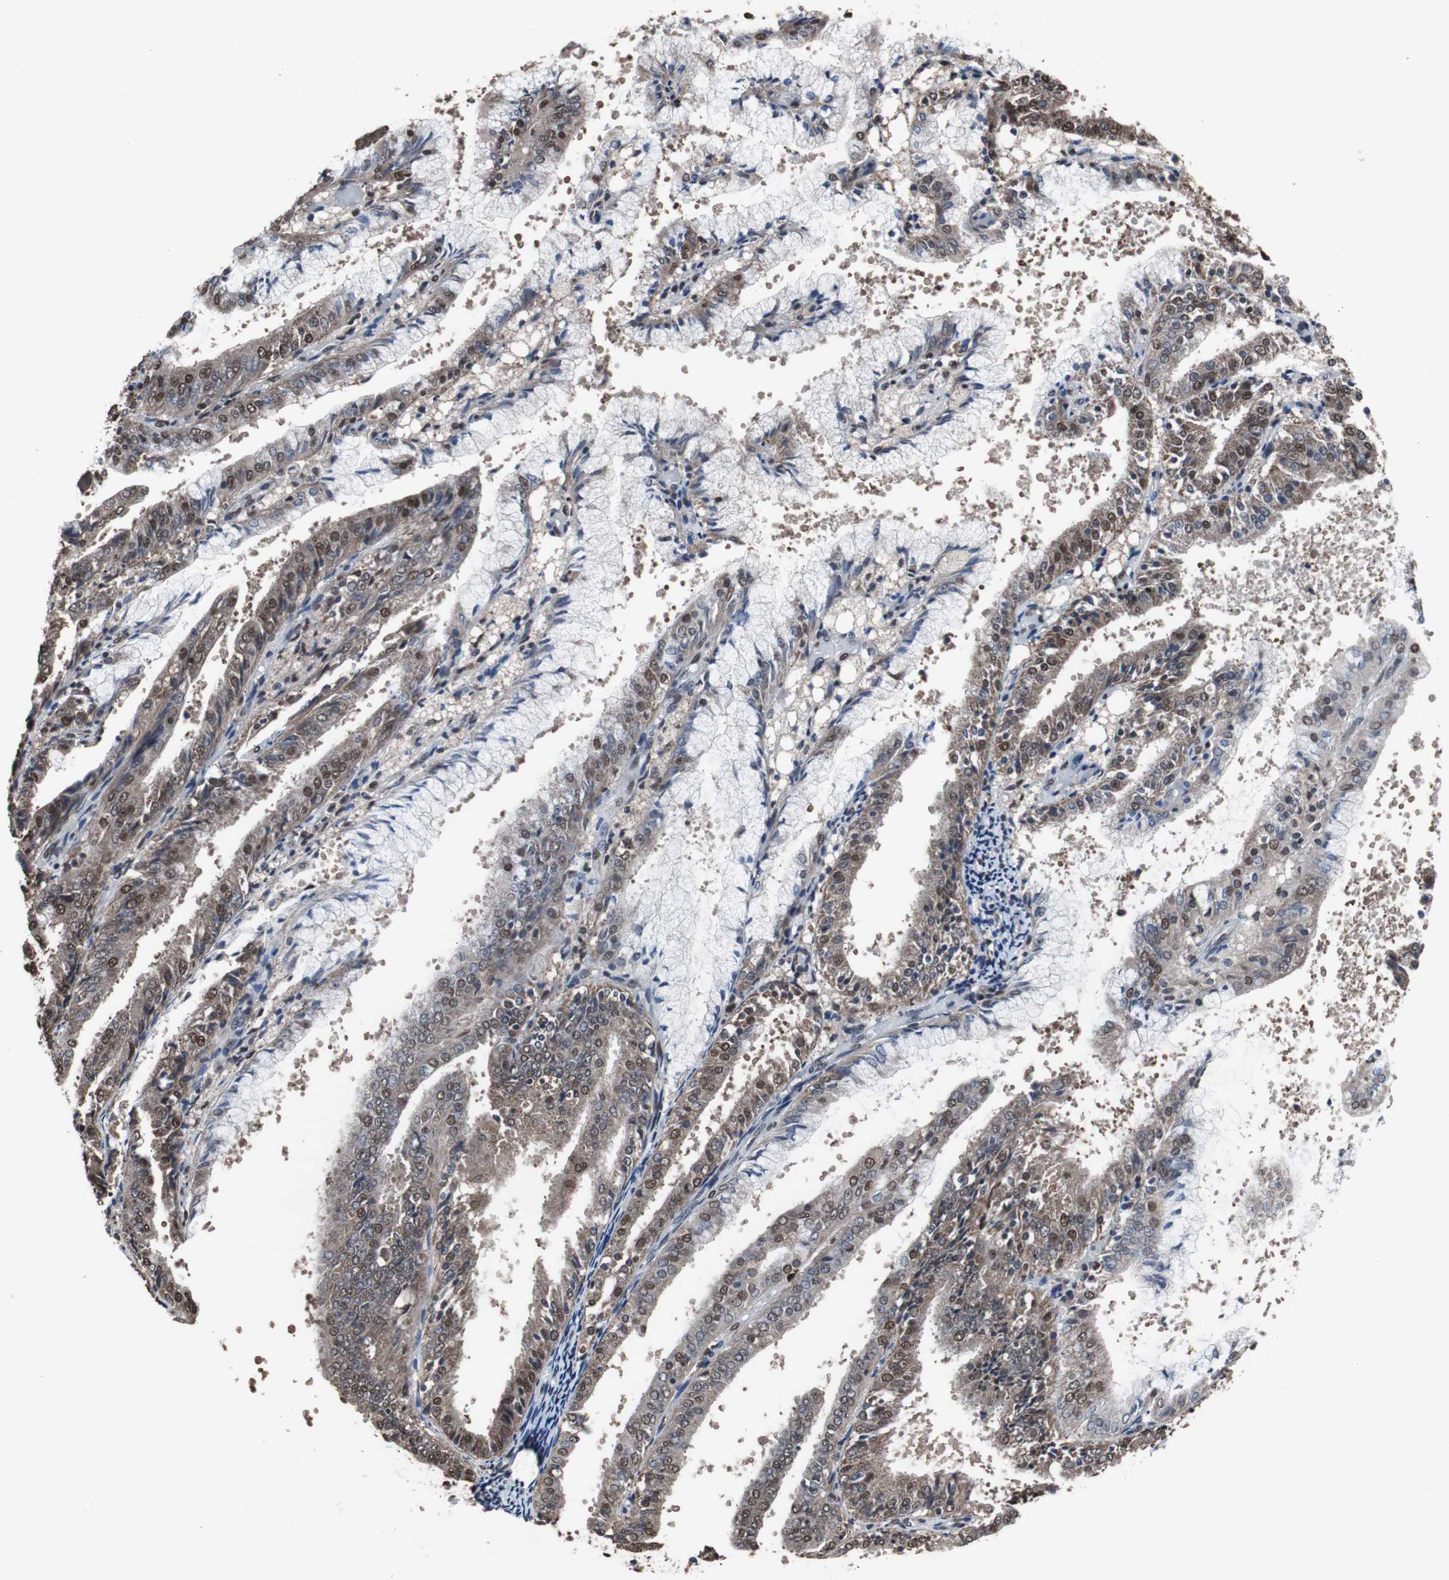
{"staining": {"intensity": "moderate", "quantity": "25%-75%", "location": "cytoplasmic/membranous,nuclear"}, "tissue": "endometrial cancer", "cell_type": "Tumor cells", "image_type": "cancer", "snomed": [{"axis": "morphology", "description": "Adenocarcinoma, NOS"}, {"axis": "topography", "description": "Endometrium"}], "caption": "Moderate cytoplasmic/membranous and nuclear staining is appreciated in about 25%-75% of tumor cells in endometrial cancer (adenocarcinoma).", "gene": "MED27", "patient": {"sex": "female", "age": 63}}